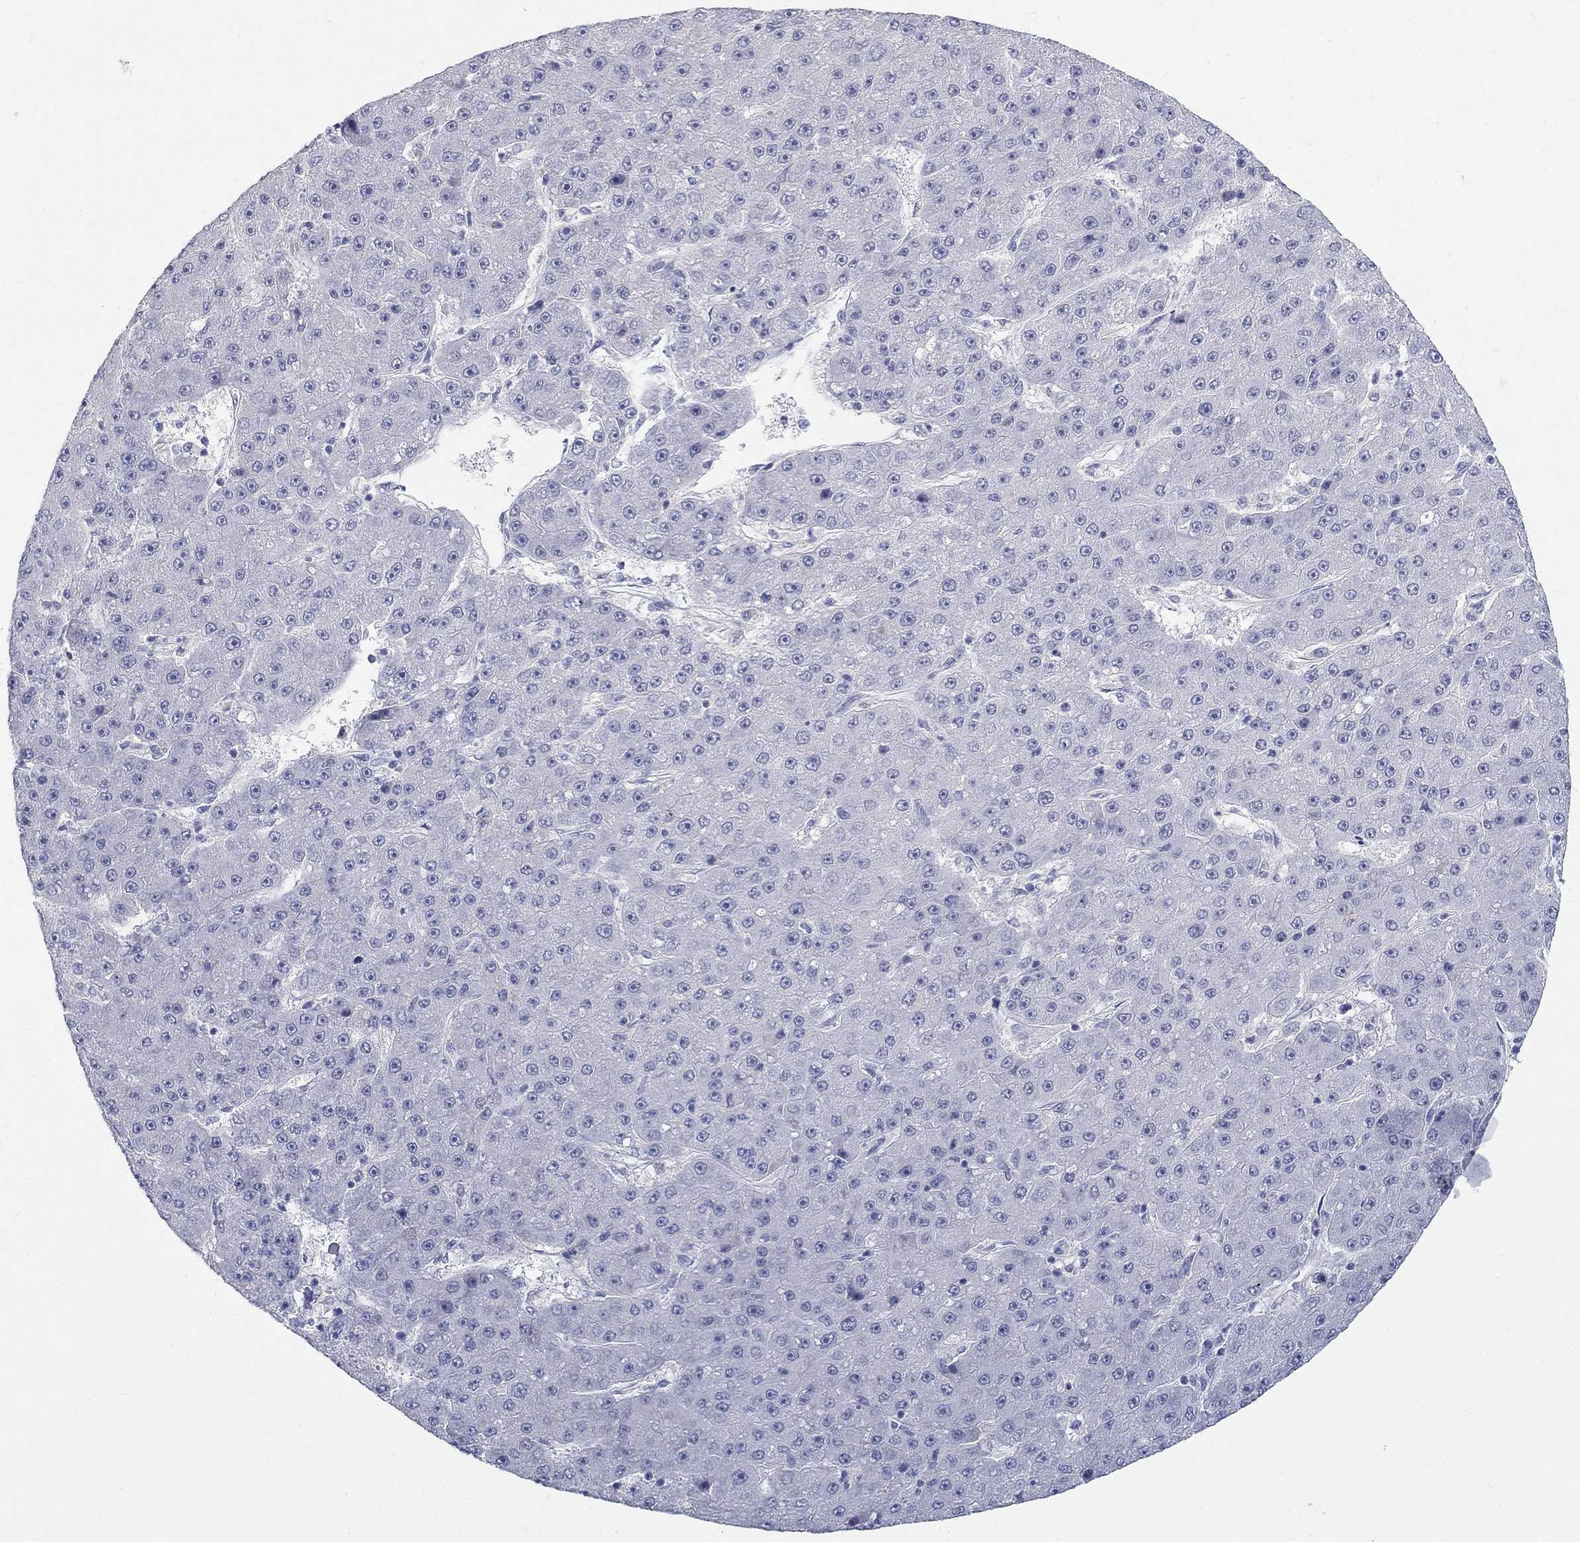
{"staining": {"intensity": "negative", "quantity": "none", "location": "none"}, "tissue": "liver cancer", "cell_type": "Tumor cells", "image_type": "cancer", "snomed": [{"axis": "morphology", "description": "Carcinoma, Hepatocellular, NOS"}, {"axis": "topography", "description": "Liver"}], "caption": "Tumor cells show no significant protein expression in liver cancer.", "gene": "MAGEB6", "patient": {"sex": "male", "age": 67}}